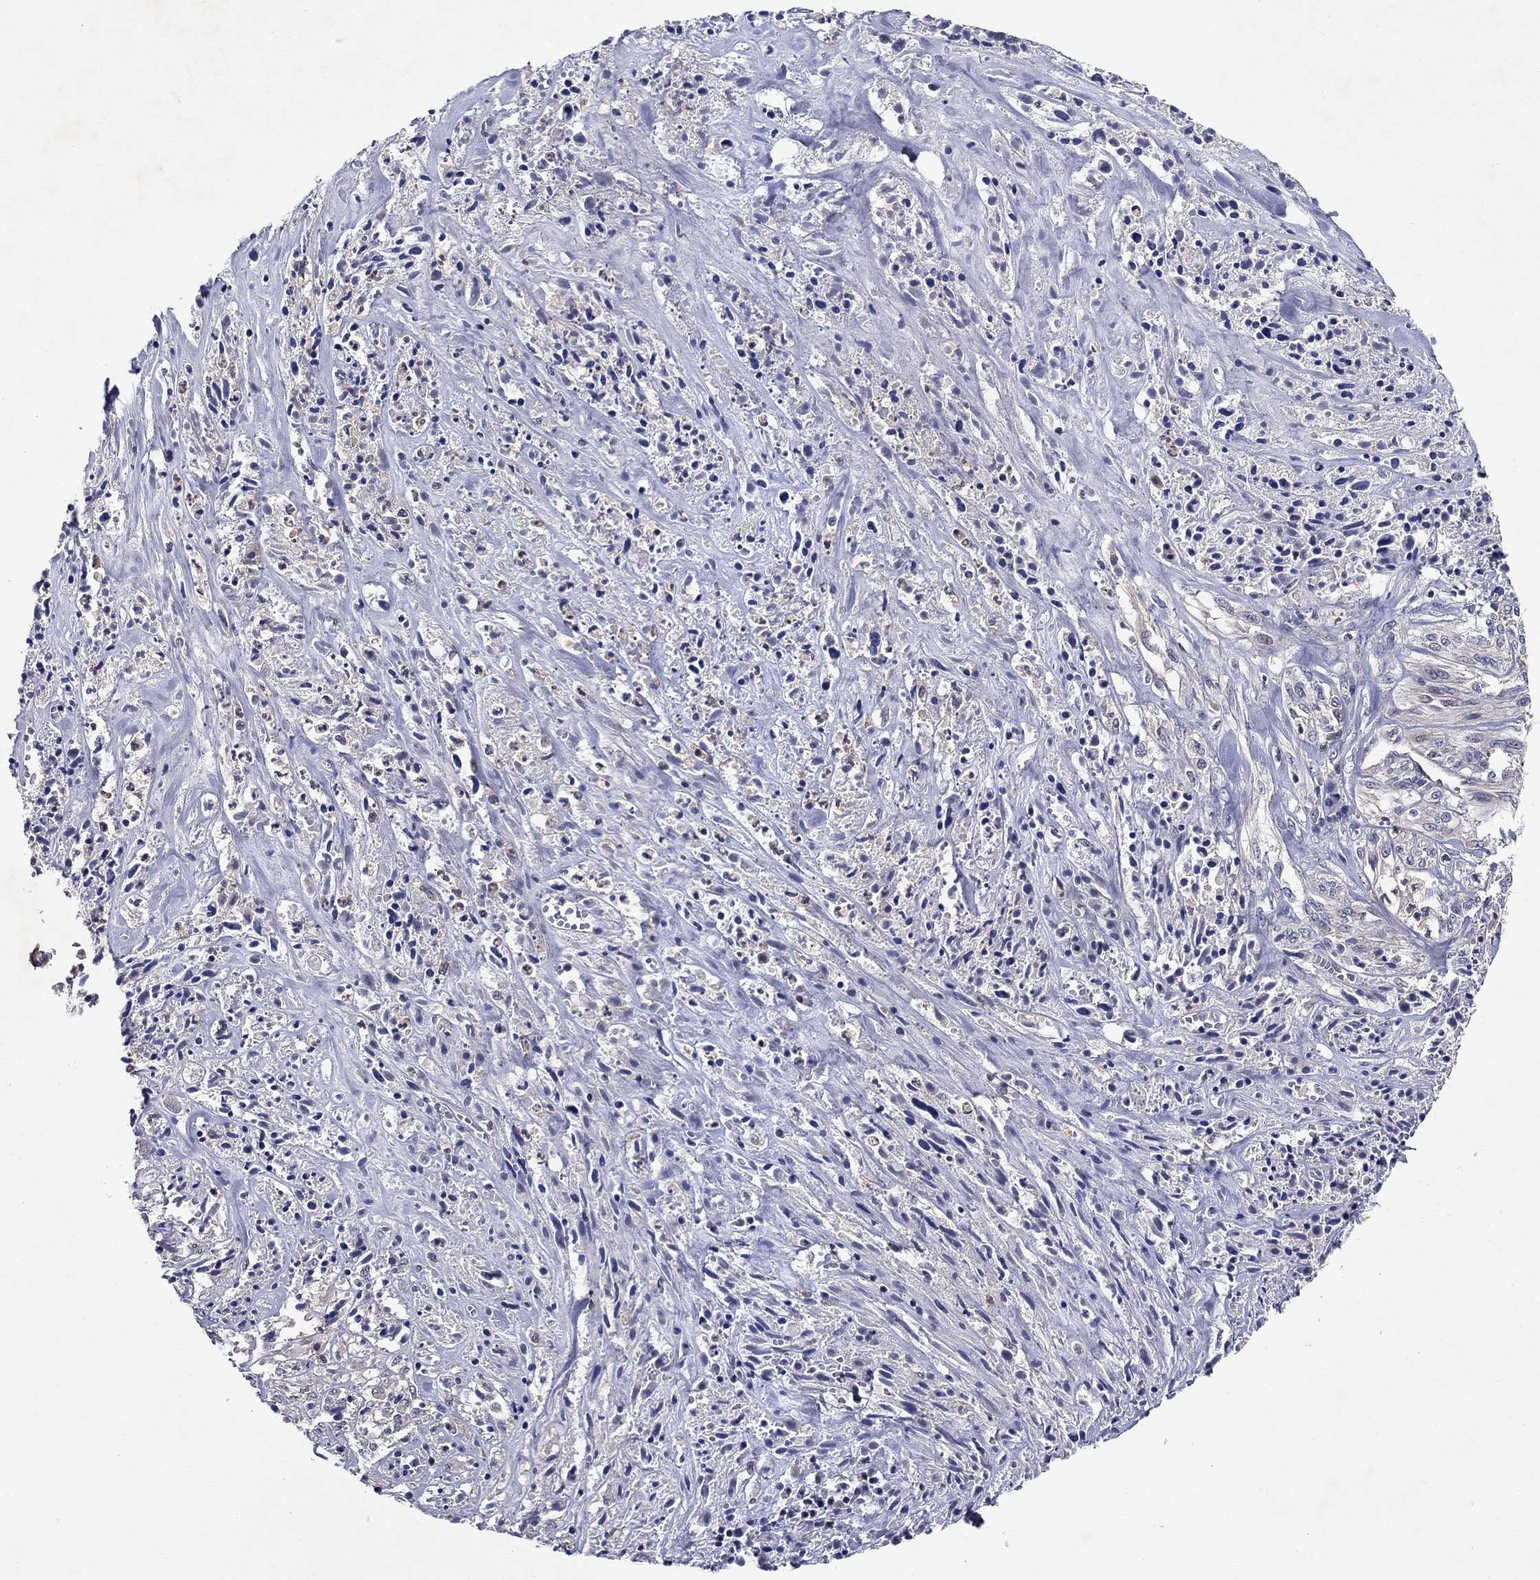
{"staining": {"intensity": "negative", "quantity": "none", "location": "none"}, "tissue": "melanoma", "cell_type": "Tumor cells", "image_type": "cancer", "snomed": [{"axis": "morphology", "description": "Malignant melanoma, NOS"}, {"axis": "topography", "description": "Skin"}], "caption": "The image displays no significant expression in tumor cells of melanoma.", "gene": "GLTP", "patient": {"sex": "female", "age": 91}}